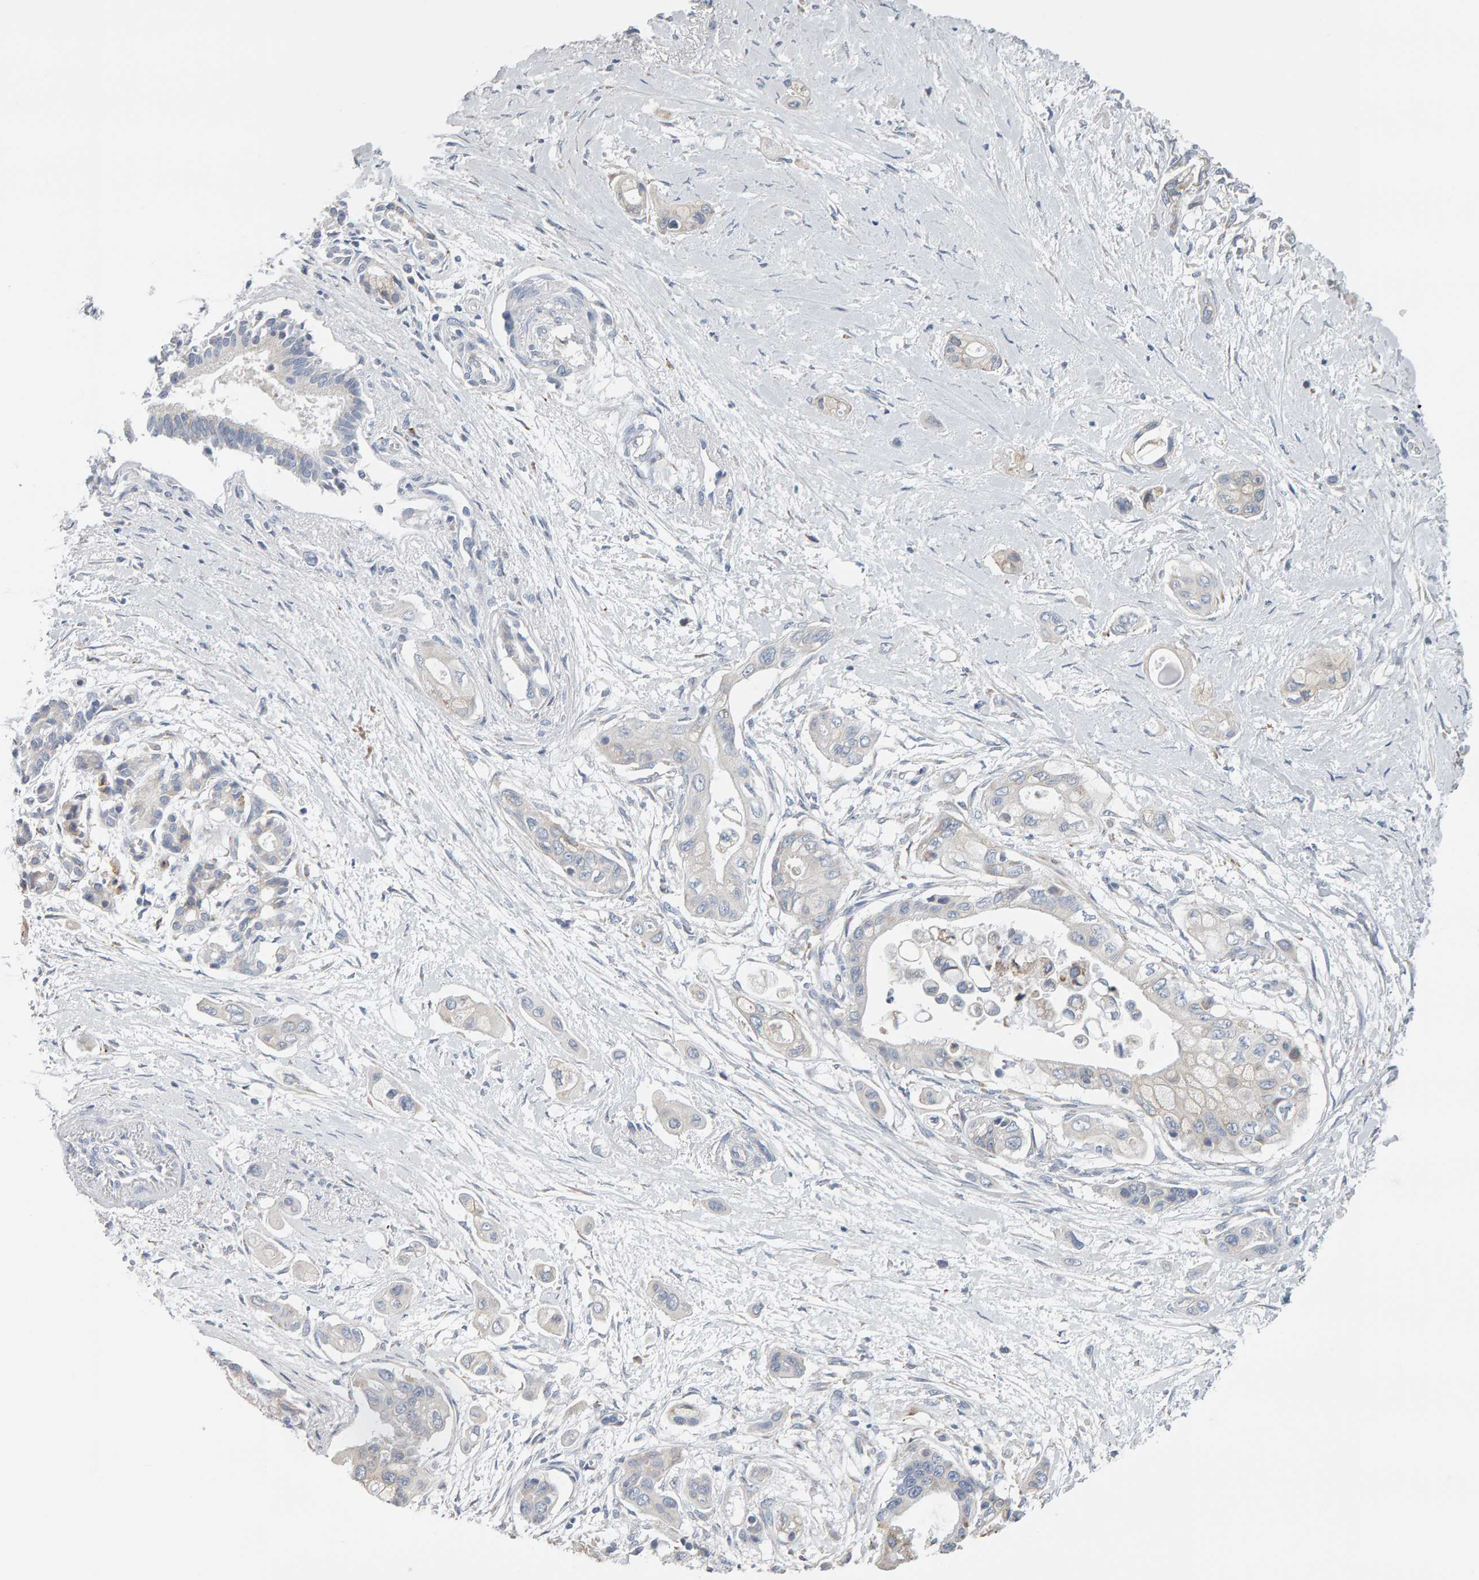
{"staining": {"intensity": "negative", "quantity": "none", "location": "none"}, "tissue": "pancreatic cancer", "cell_type": "Tumor cells", "image_type": "cancer", "snomed": [{"axis": "morphology", "description": "Adenocarcinoma, NOS"}, {"axis": "topography", "description": "Pancreas"}], "caption": "This micrograph is of pancreatic cancer stained with IHC to label a protein in brown with the nuclei are counter-stained blue. There is no staining in tumor cells.", "gene": "ADHFE1", "patient": {"sex": "male", "age": 59}}